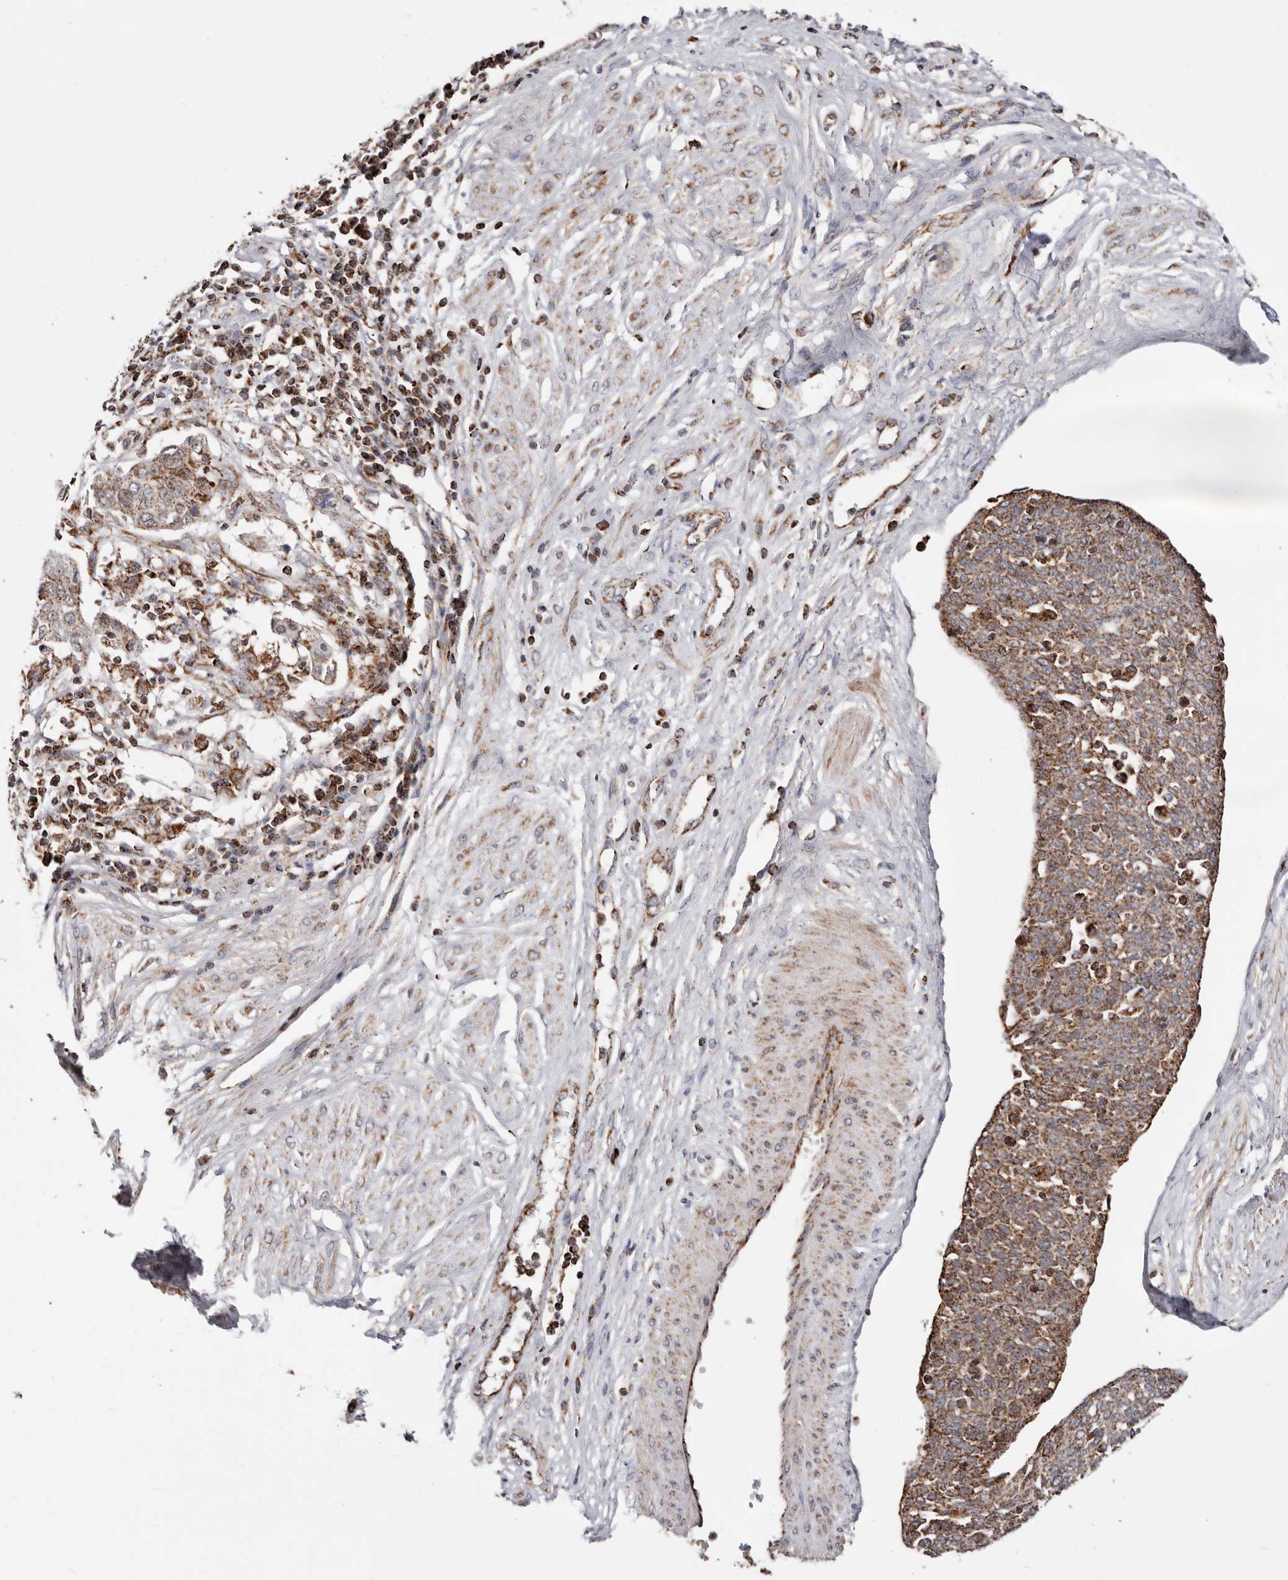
{"staining": {"intensity": "moderate", "quantity": ">75%", "location": "cytoplasmic/membranous"}, "tissue": "cervical cancer", "cell_type": "Tumor cells", "image_type": "cancer", "snomed": [{"axis": "morphology", "description": "Squamous cell carcinoma, NOS"}, {"axis": "topography", "description": "Cervix"}], "caption": "Cervical cancer (squamous cell carcinoma) stained for a protein exhibits moderate cytoplasmic/membranous positivity in tumor cells.", "gene": "PRKACB", "patient": {"sex": "female", "age": 34}}